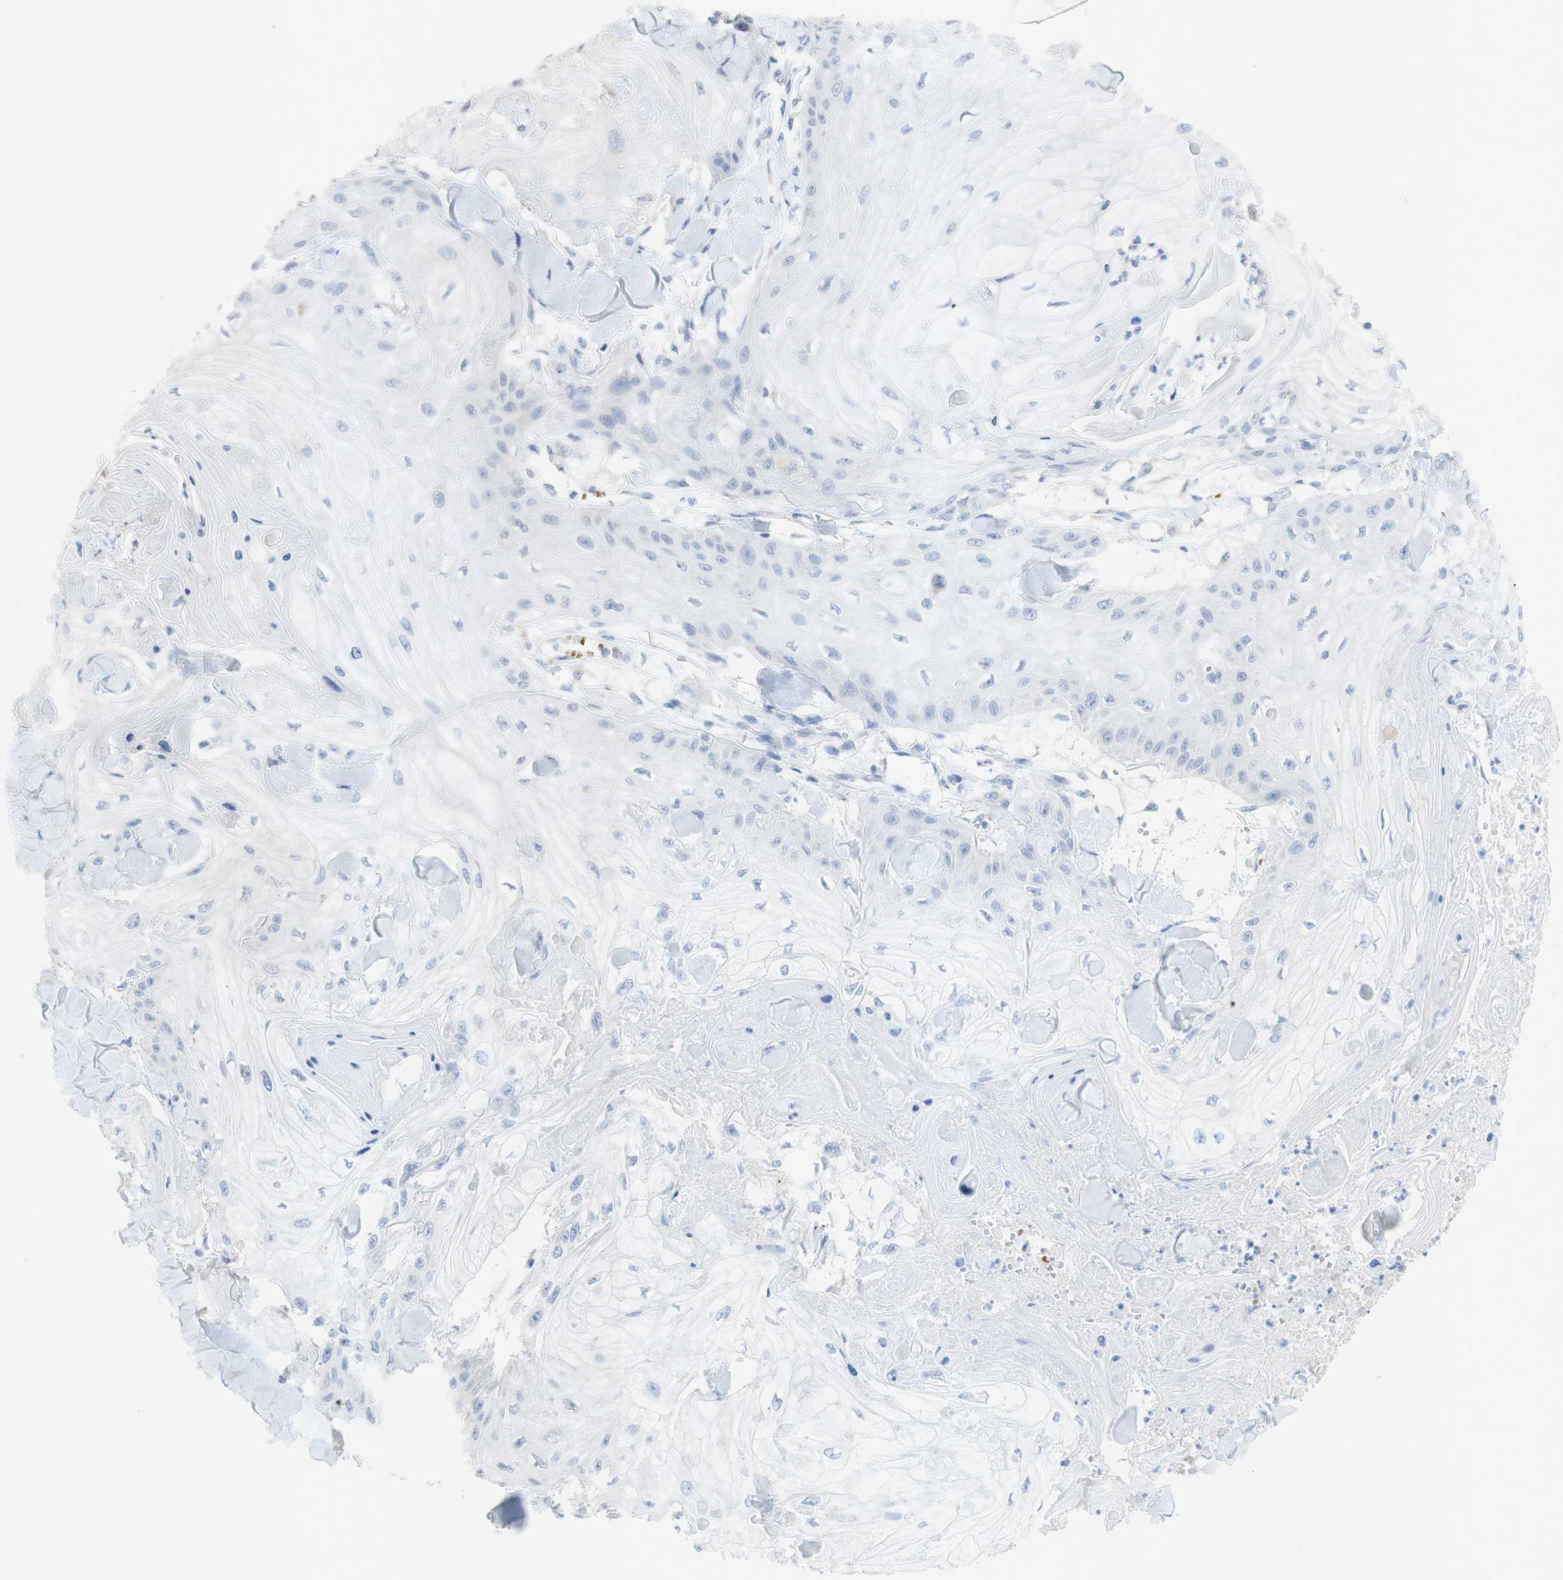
{"staining": {"intensity": "negative", "quantity": "none", "location": "none"}, "tissue": "skin cancer", "cell_type": "Tumor cells", "image_type": "cancer", "snomed": [{"axis": "morphology", "description": "Squamous cell carcinoma, NOS"}, {"axis": "topography", "description": "Skin"}], "caption": "This histopathology image is of skin squamous cell carcinoma stained with IHC to label a protein in brown with the nuclei are counter-stained blue. There is no staining in tumor cells.", "gene": "EPO", "patient": {"sex": "male", "age": 74}}